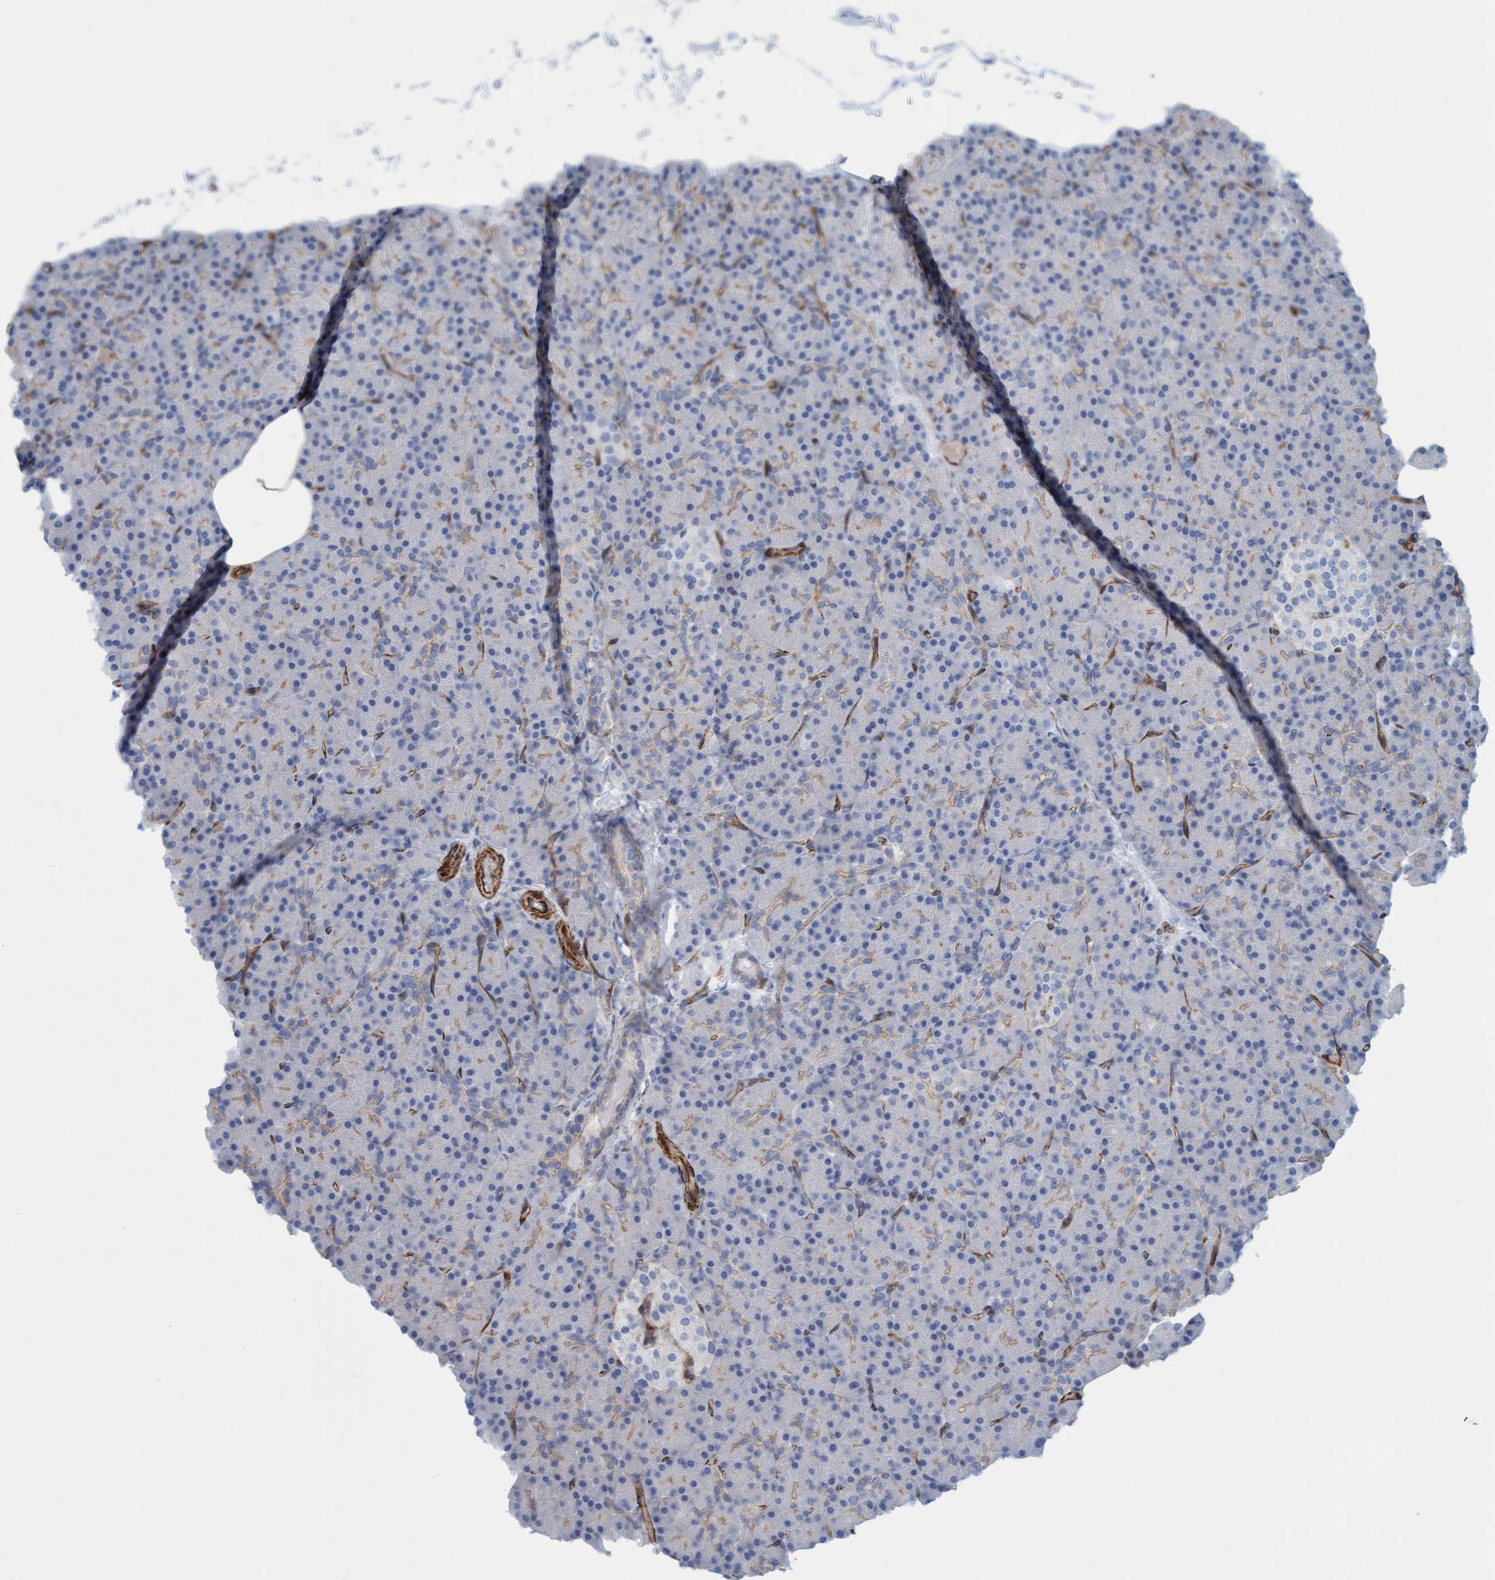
{"staining": {"intensity": "negative", "quantity": "none", "location": "none"}, "tissue": "pancreas", "cell_type": "Exocrine glandular cells", "image_type": "normal", "snomed": [{"axis": "morphology", "description": "Normal tissue, NOS"}, {"axis": "topography", "description": "Pancreas"}], "caption": "A high-resolution histopathology image shows IHC staining of normal pancreas, which shows no significant staining in exocrine glandular cells.", "gene": "MTFR1", "patient": {"sex": "female", "age": 43}}